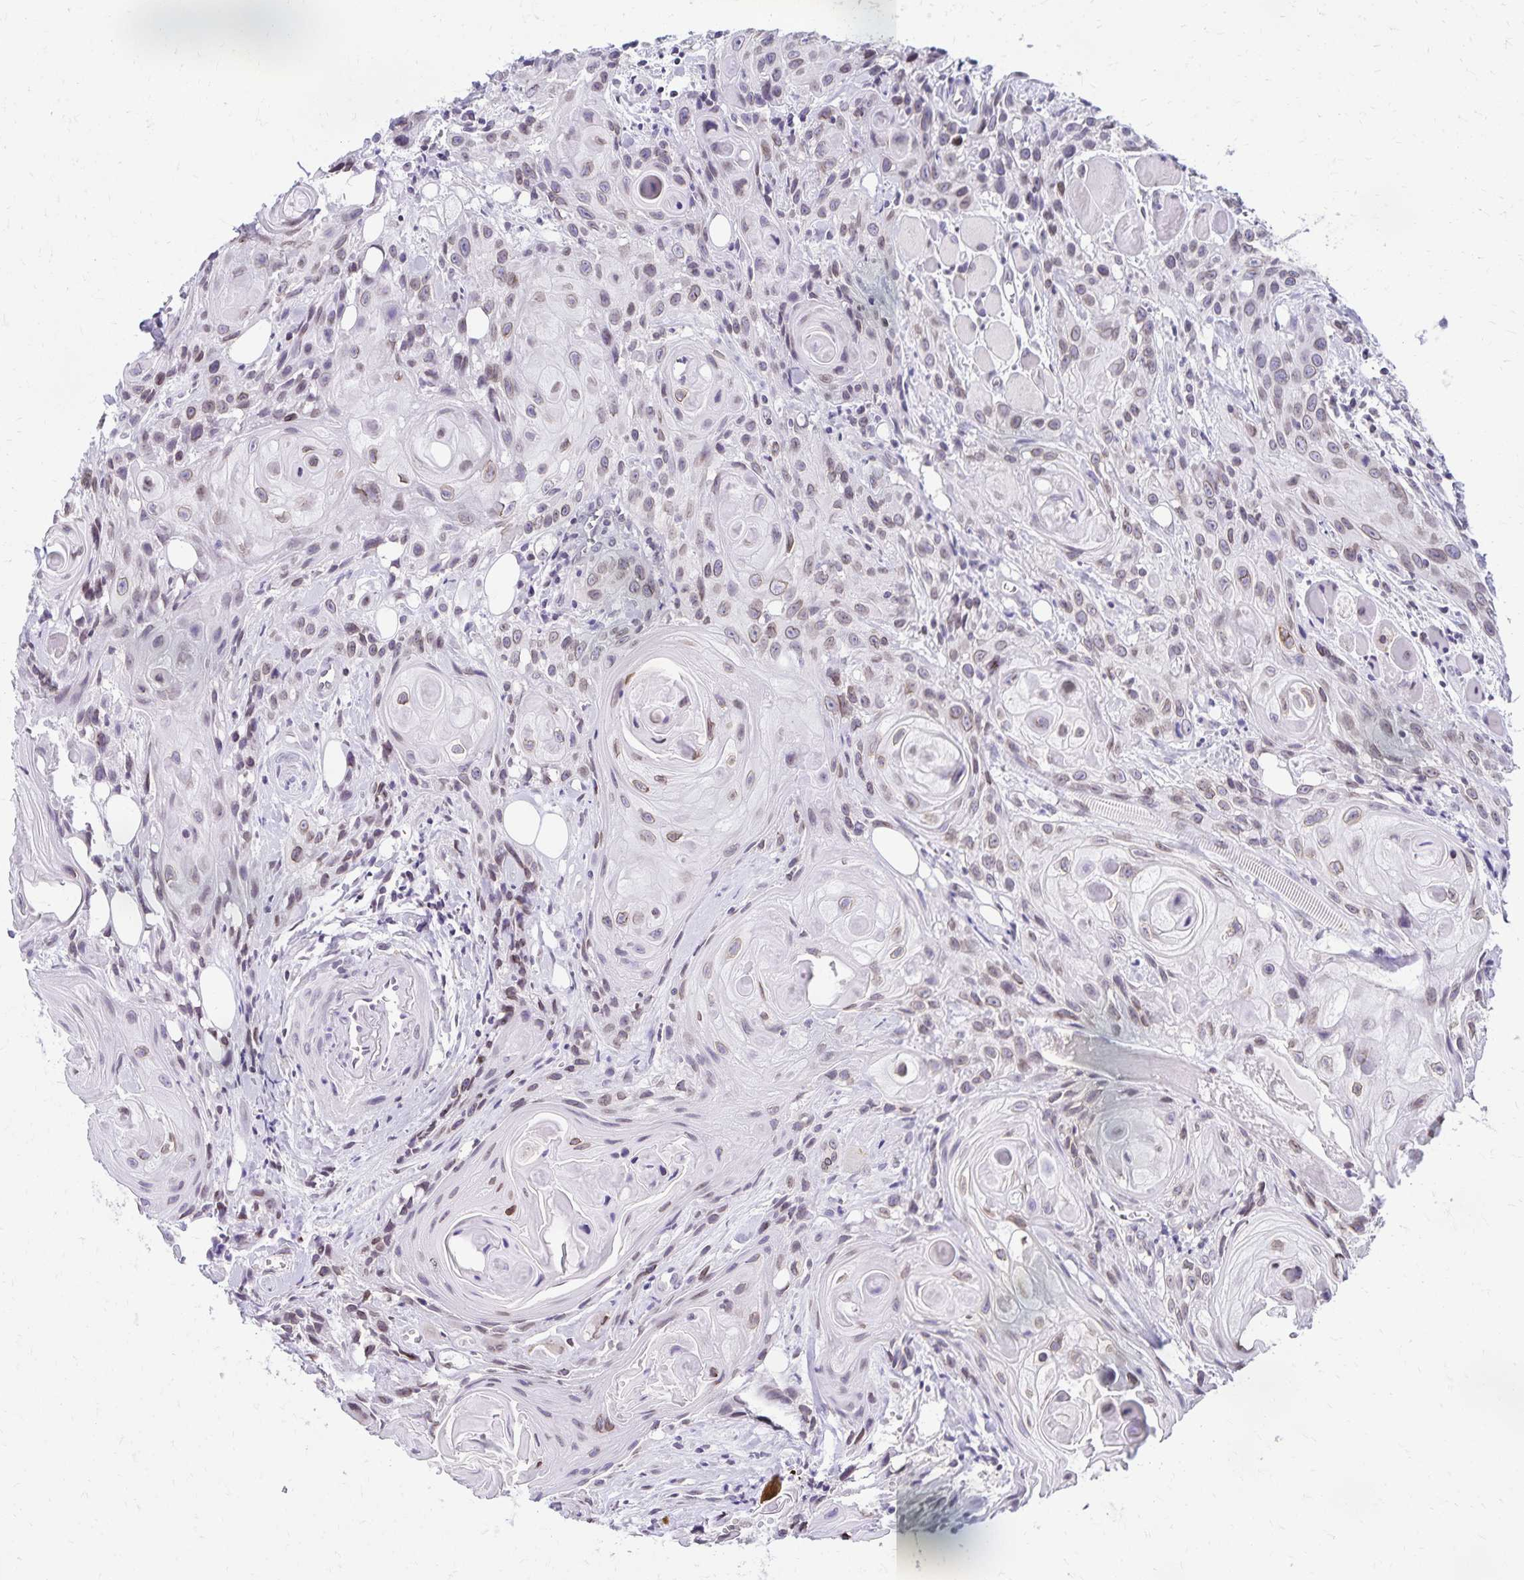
{"staining": {"intensity": "weak", "quantity": "25%-75%", "location": "nuclear"}, "tissue": "head and neck cancer", "cell_type": "Tumor cells", "image_type": "cancer", "snomed": [{"axis": "morphology", "description": "Squamous cell carcinoma, NOS"}, {"axis": "topography", "description": "Oral tissue"}, {"axis": "topography", "description": "Head-Neck"}], "caption": "A low amount of weak nuclear expression is seen in approximately 25%-75% of tumor cells in head and neck cancer tissue.", "gene": "FAM166C", "patient": {"sex": "male", "age": 58}}